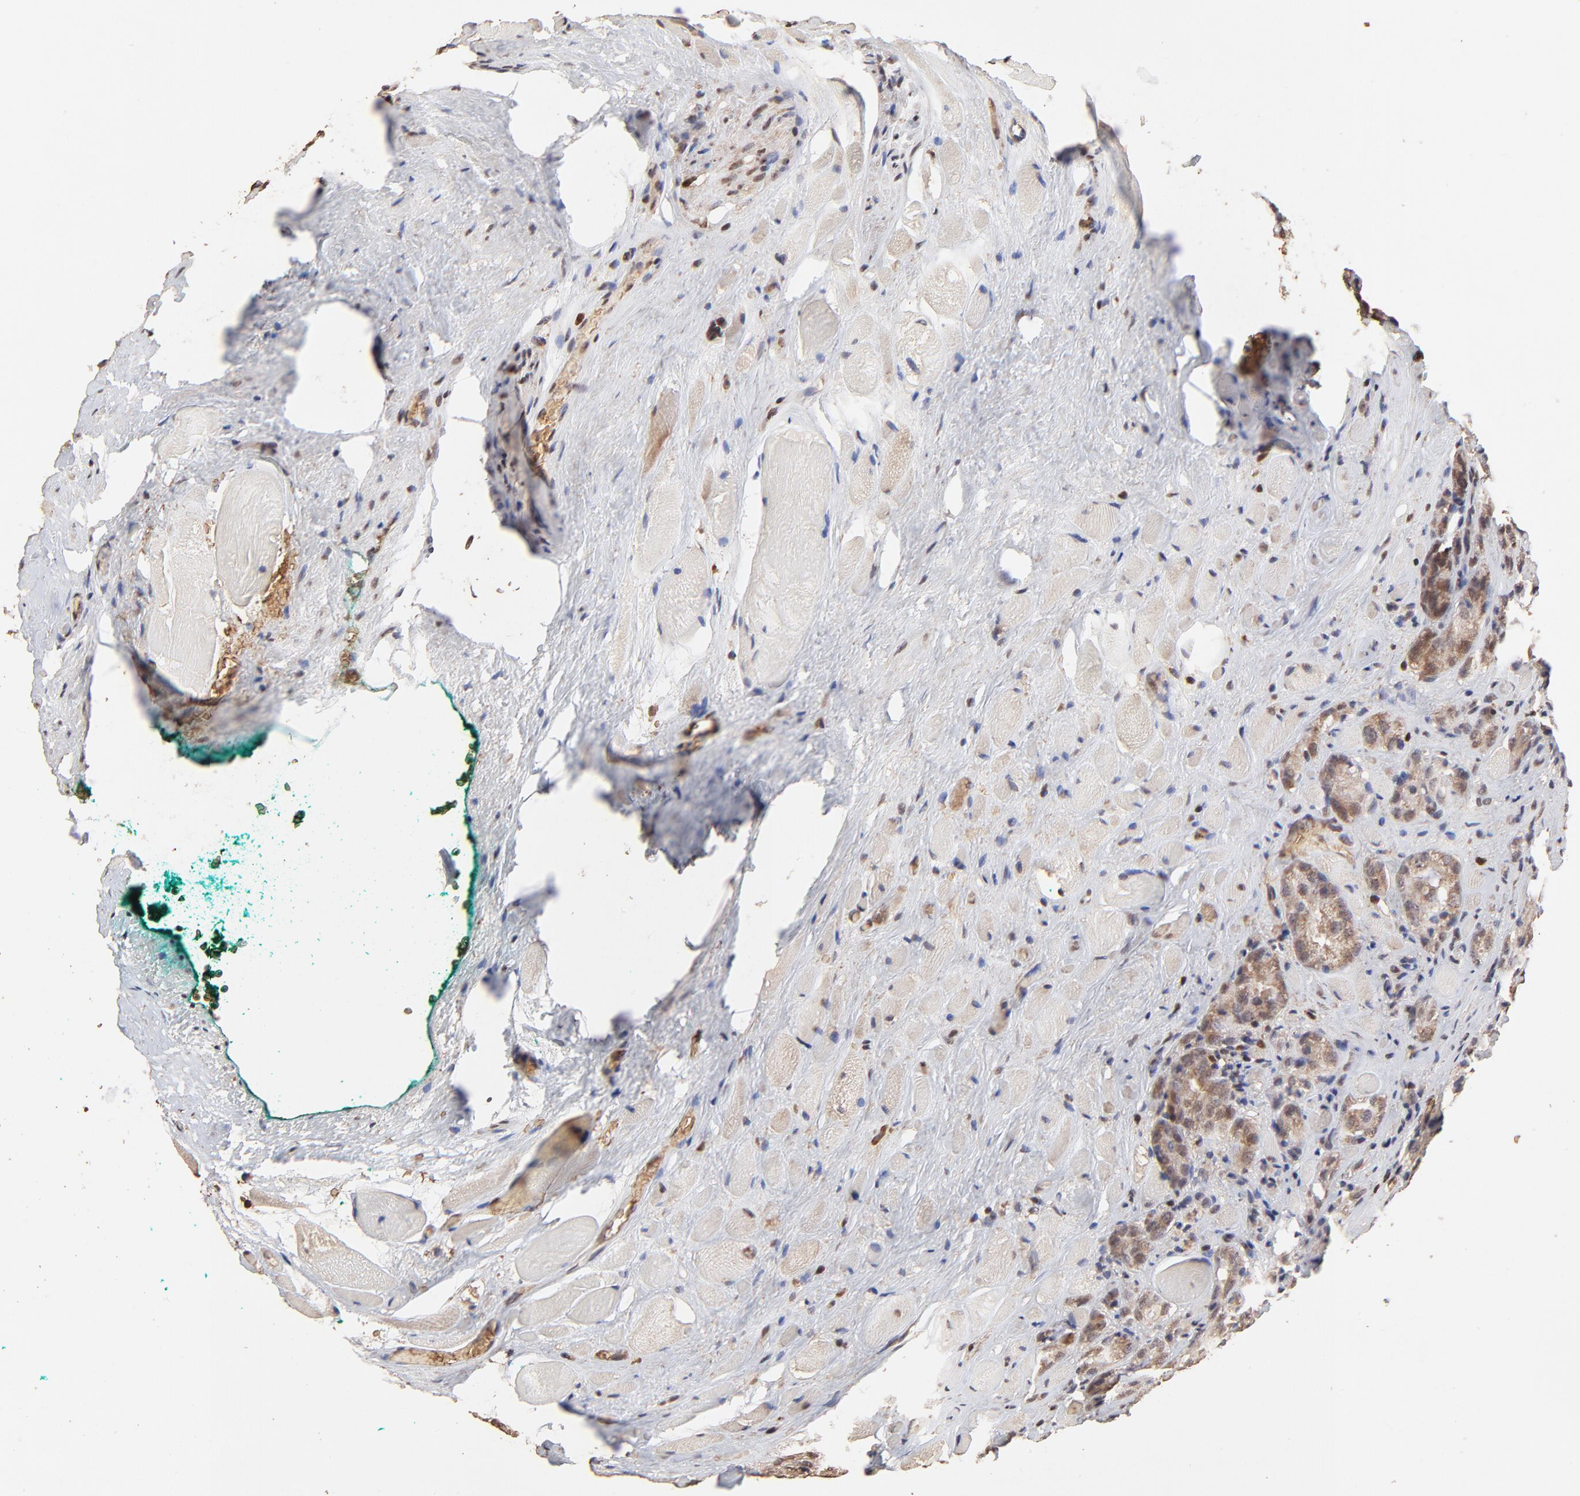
{"staining": {"intensity": "weak", "quantity": ">75%", "location": "cytoplasmic/membranous"}, "tissue": "prostate cancer", "cell_type": "Tumor cells", "image_type": "cancer", "snomed": [{"axis": "morphology", "description": "Adenocarcinoma, Medium grade"}, {"axis": "topography", "description": "Prostate"}], "caption": "A micrograph of medium-grade adenocarcinoma (prostate) stained for a protein exhibits weak cytoplasmic/membranous brown staining in tumor cells.", "gene": "CASP1", "patient": {"sex": "male", "age": 60}}